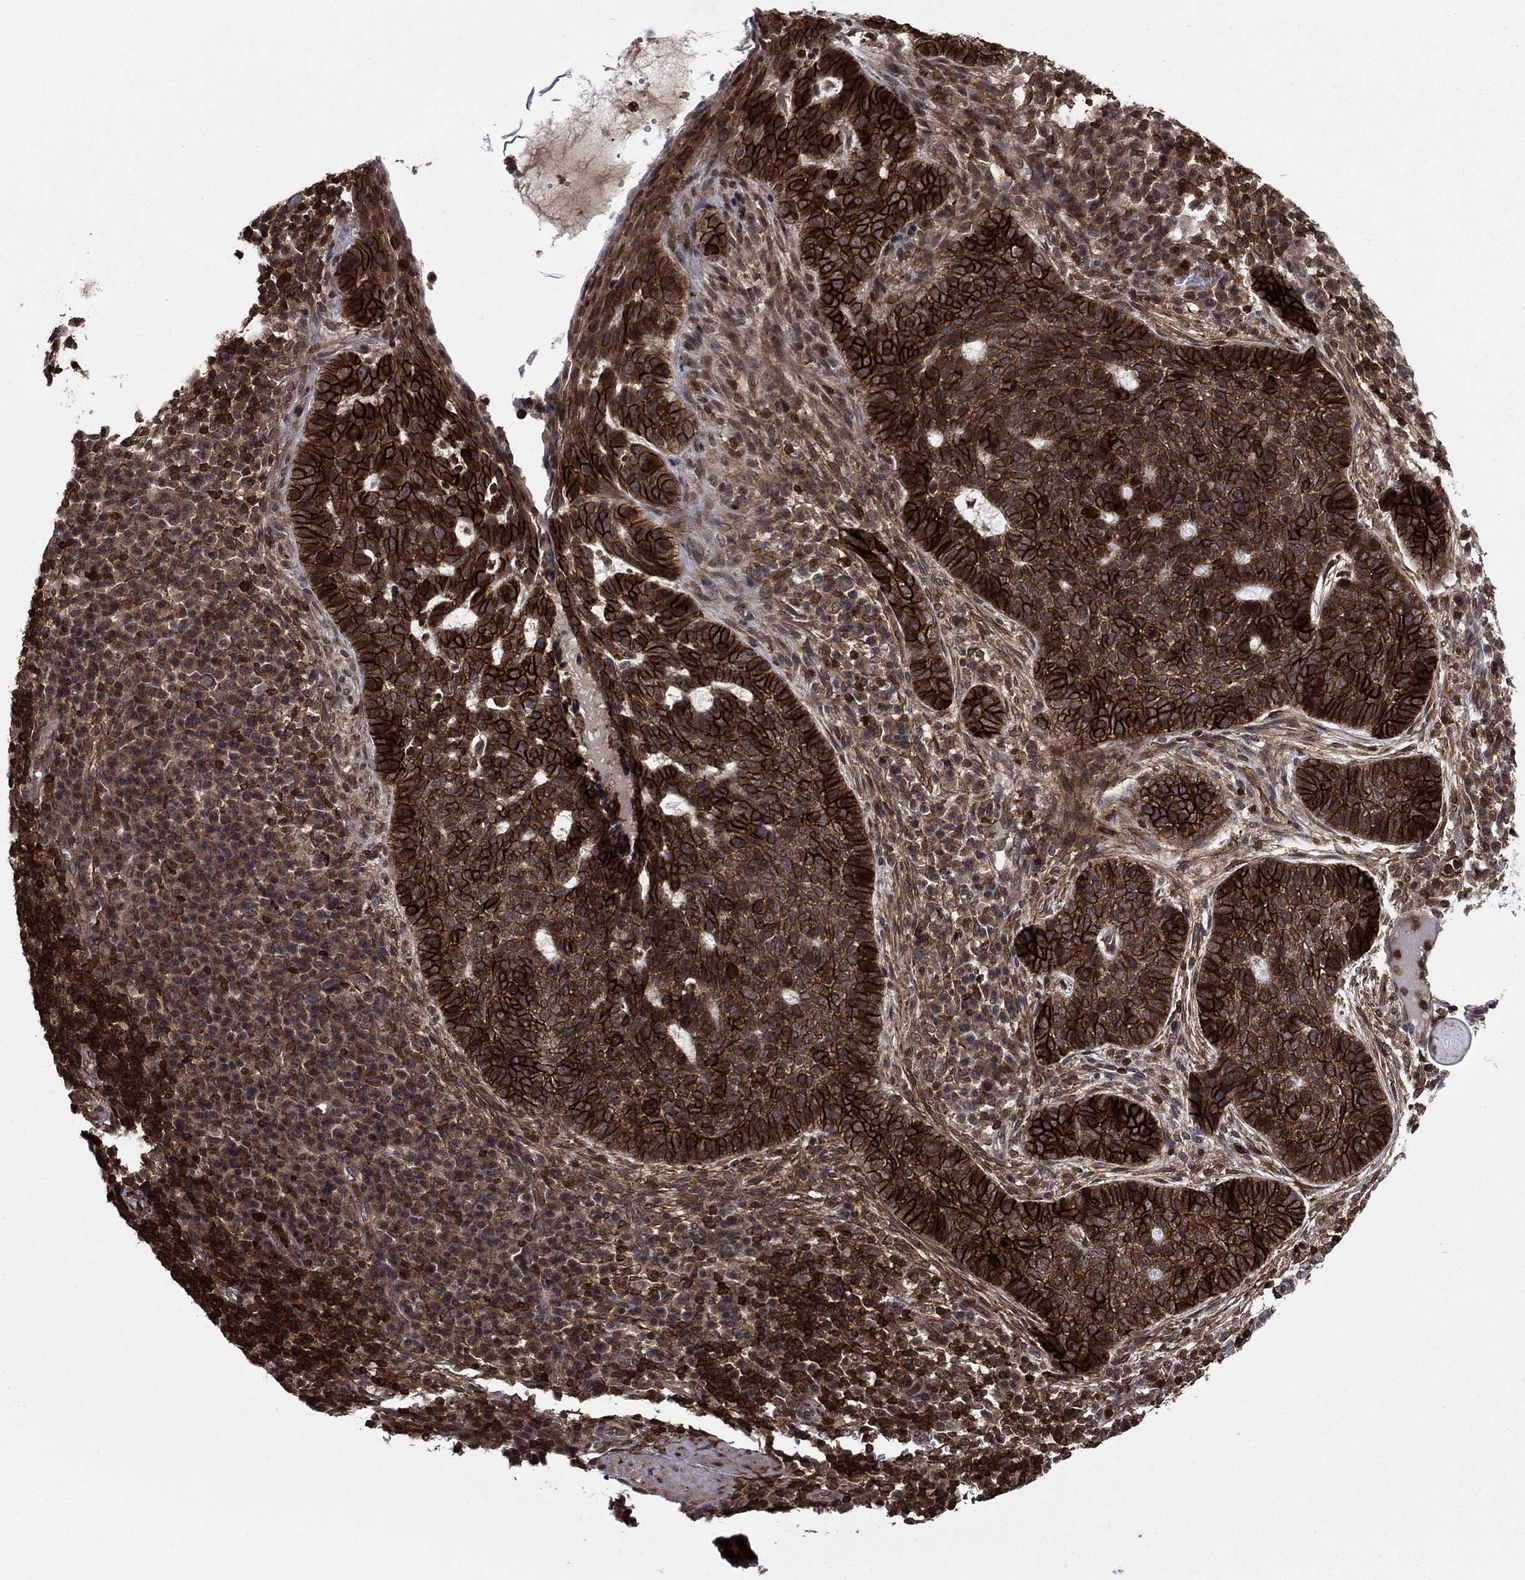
{"staining": {"intensity": "strong", "quantity": ">75%", "location": "cytoplasmic/membranous"}, "tissue": "skin cancer", "cell_type": "Tumor cells", "image_type": "cancer", "snomed": [{"axis": "morphology", "description": "Basal cell carcinoma"}, {"axis": "topography", "description": "Skin"}], "caption": "Immunohistochemical staining of basal cell carcinoma (skin) exhibits high levels of strong cytoplasmic/membranous positivity in approximately >75% of tumor cells. Using DAB (brown) and hematoxylin (blue) stains, captured at high magnification using brightfield microscopy.", "gene": "SSX2IP", "patient": {"sex": "female", "age": 69}}